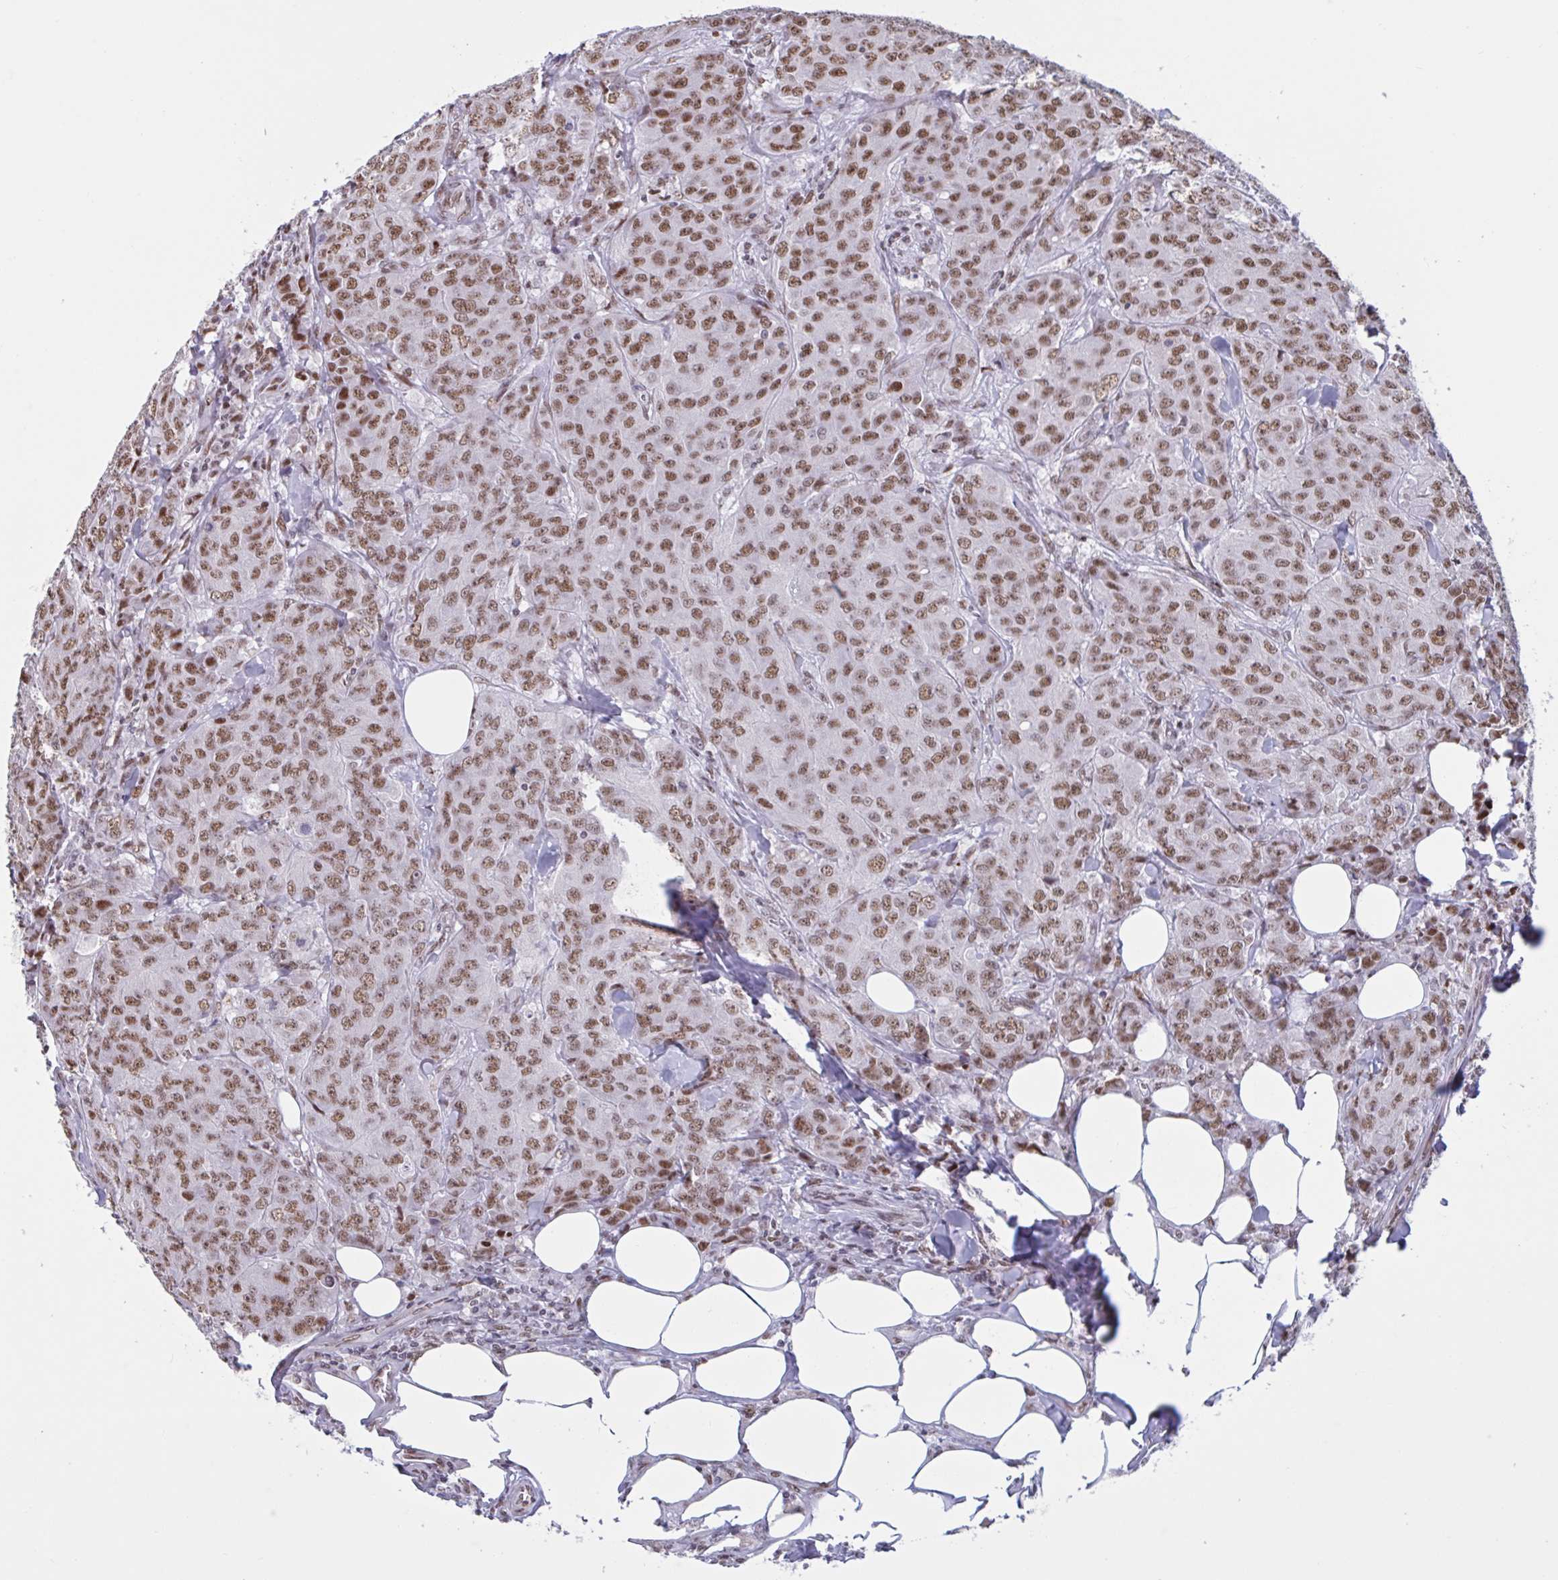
{"staining": {"intensity": "moderate", "quantity": ">75%", "location": "nuclear"}, "tissue": "breast cancer", "cell_type": "Tumor cells", "image_type": "cancer", "snomed": [{"axis": "morphology", "description": "Duct carcinoma"}, {"axis": "topography", "description": "Breast"}], "caption": "This photomicrograph demonstrates IHC staining of human breast cancer, with medium moderate nuclear positivity in approximately >75% of tumor cells.", "gene": "CBFA2T2", "patient": {"sex": "female", "age": 43}}